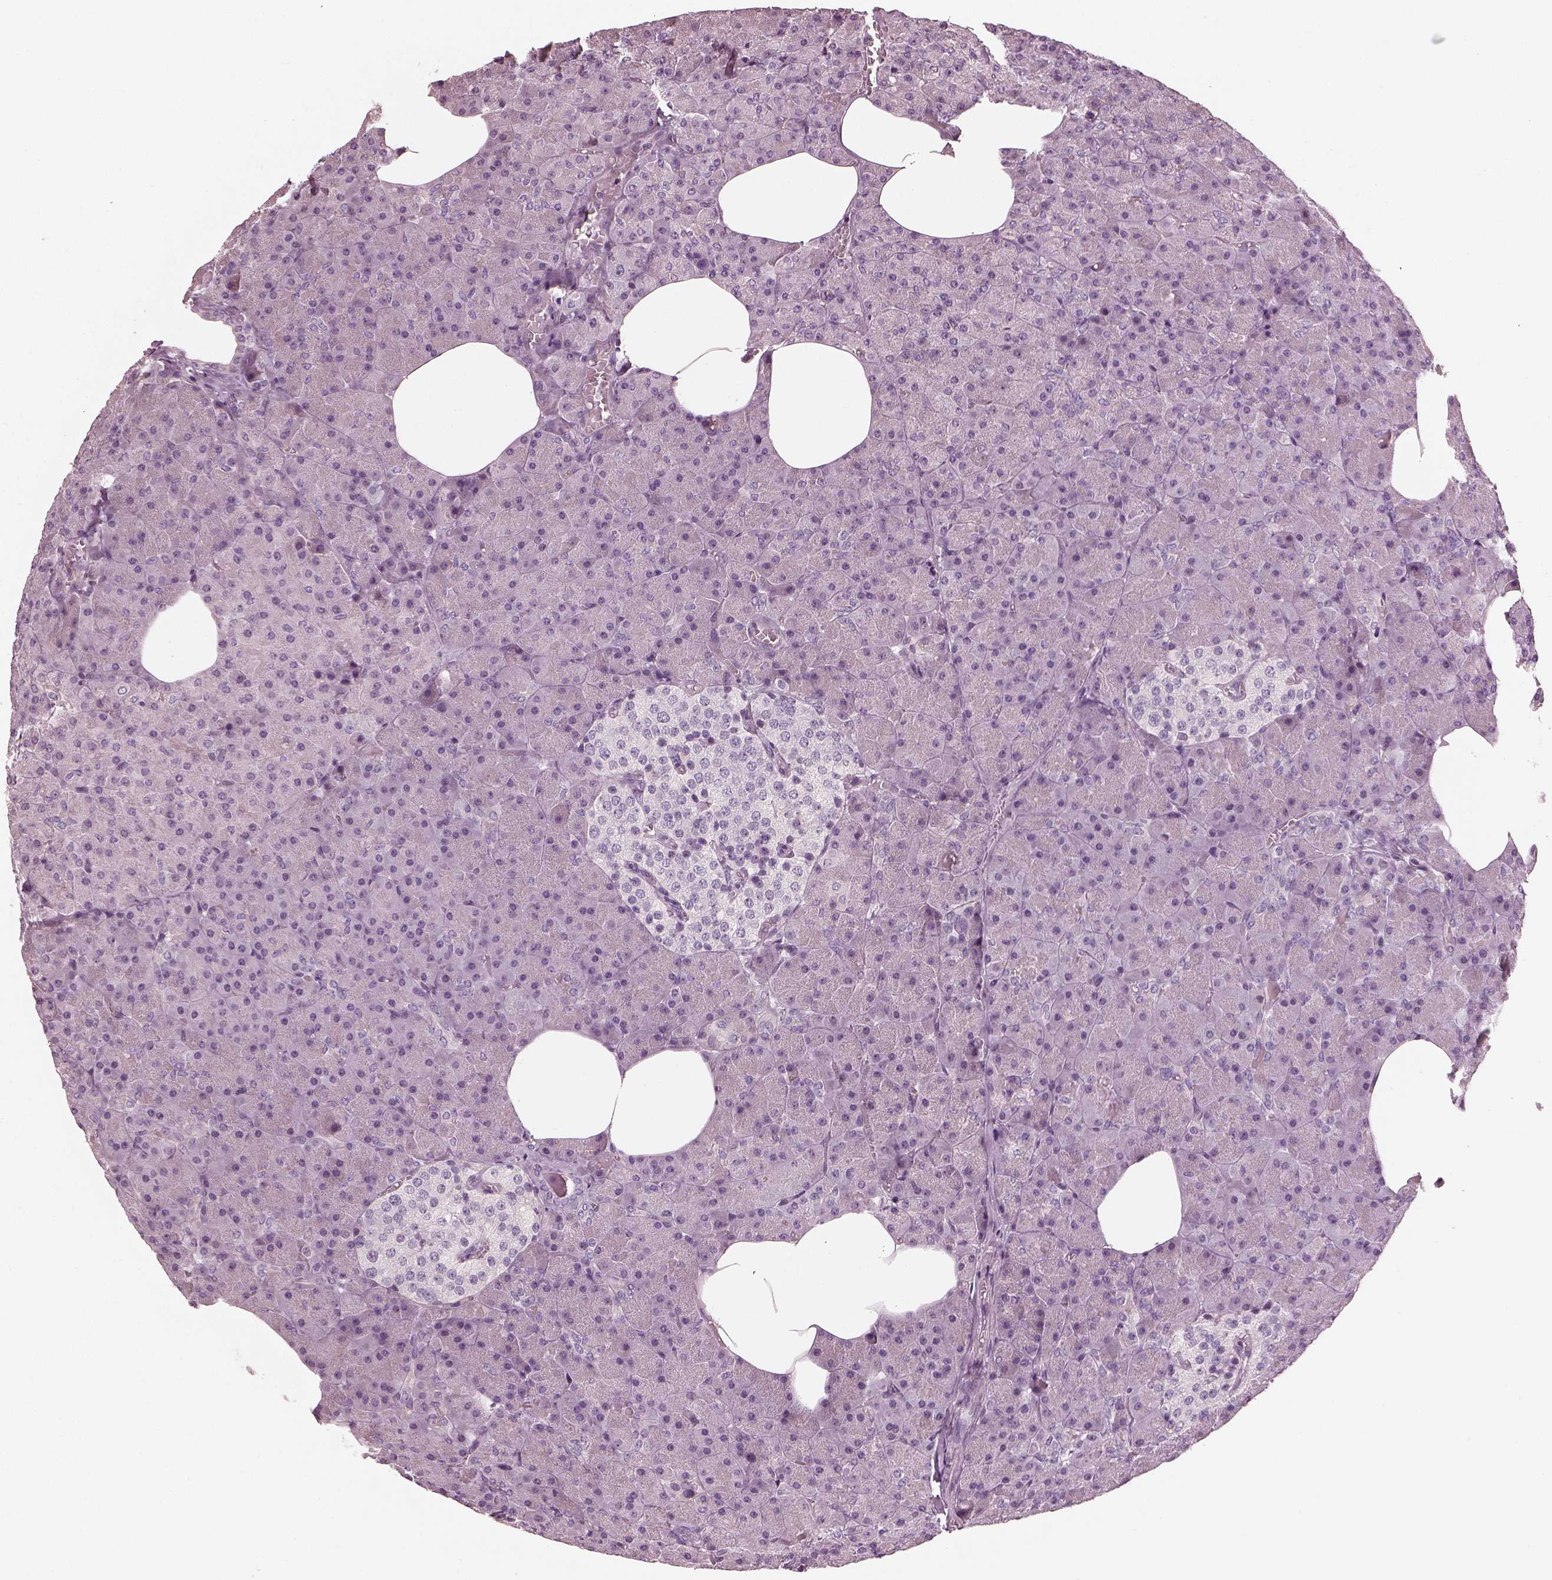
{"staining": {"intensity": "negative", "quantity": "none", "location": "none"}, "tissue": "pancreas", "cell_type": "Exocrine glandular cells", "image_type": "normal", "snomed": [{"axis": "morphology", "description": "Normal tissue, NOS"}, {"axis": "topography", "description": "Pancreas"}], "caption": "Immunohistochemical staining of normal pancreas reveals no significant staining in exocrine glandular cells. (Stains: DAB immunohistochemistry (IHC) with hematoxylin counter stain, Microscopy: brightfield microscopy at high magnification).", "gene": "BFSP1", "patient": {"sex": "female", "age": 45}}